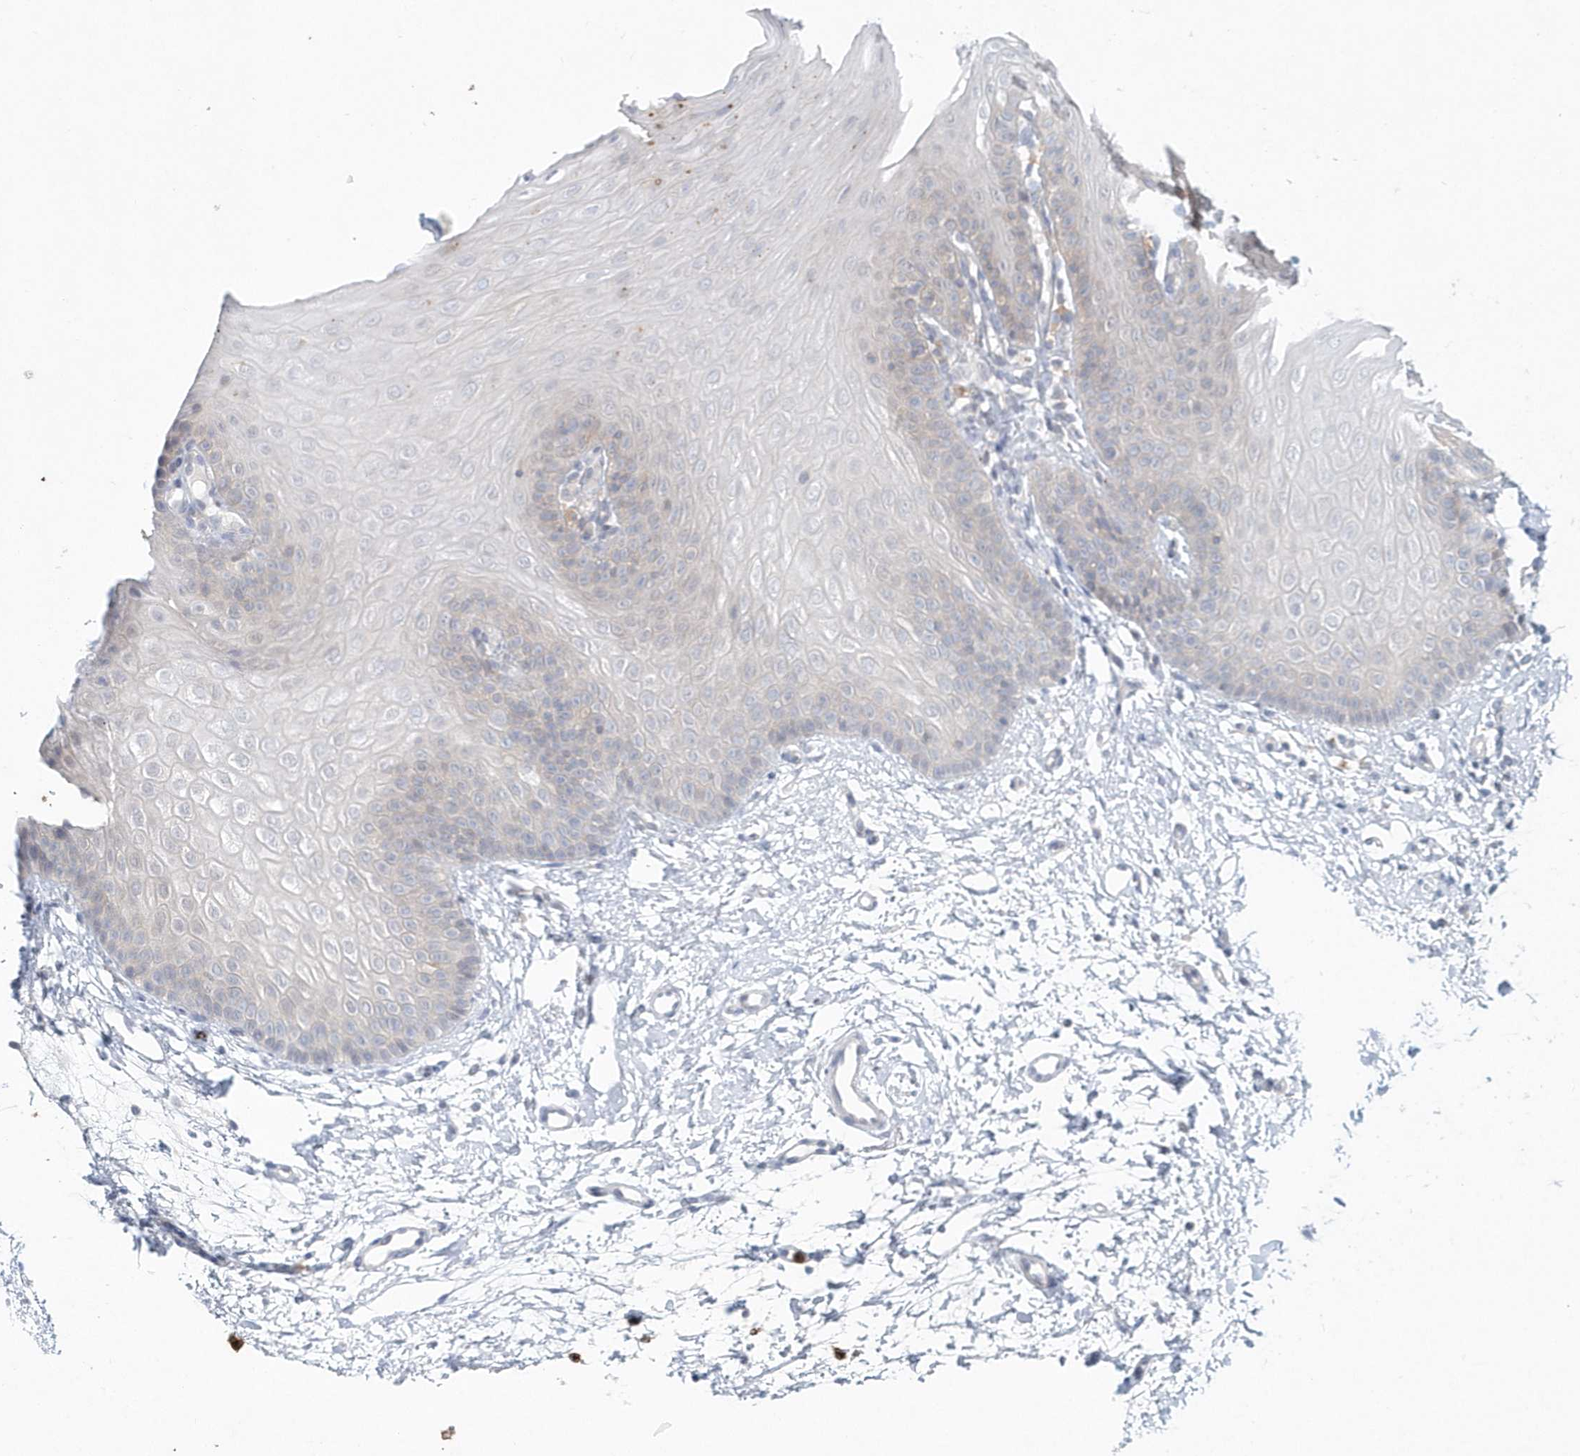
{"staining": {"intensity": "negative", "quantity": "none", "location": "none"}, "tissue": "oral mucosa", "cell_type": "Squamous epithelial cells", "image_type": "normal", "snomed": [{"axis": "morphology", "description": "Normal tissue, NOS"}, {"axis": "topography", "description": "Oral tissue"}], "caption": "The image exhibits no staining of squamous epithelial cells in unremarkable oral mucosa.", "gene": "RNF7", "patient": {"sex": "female", "age": 68}}